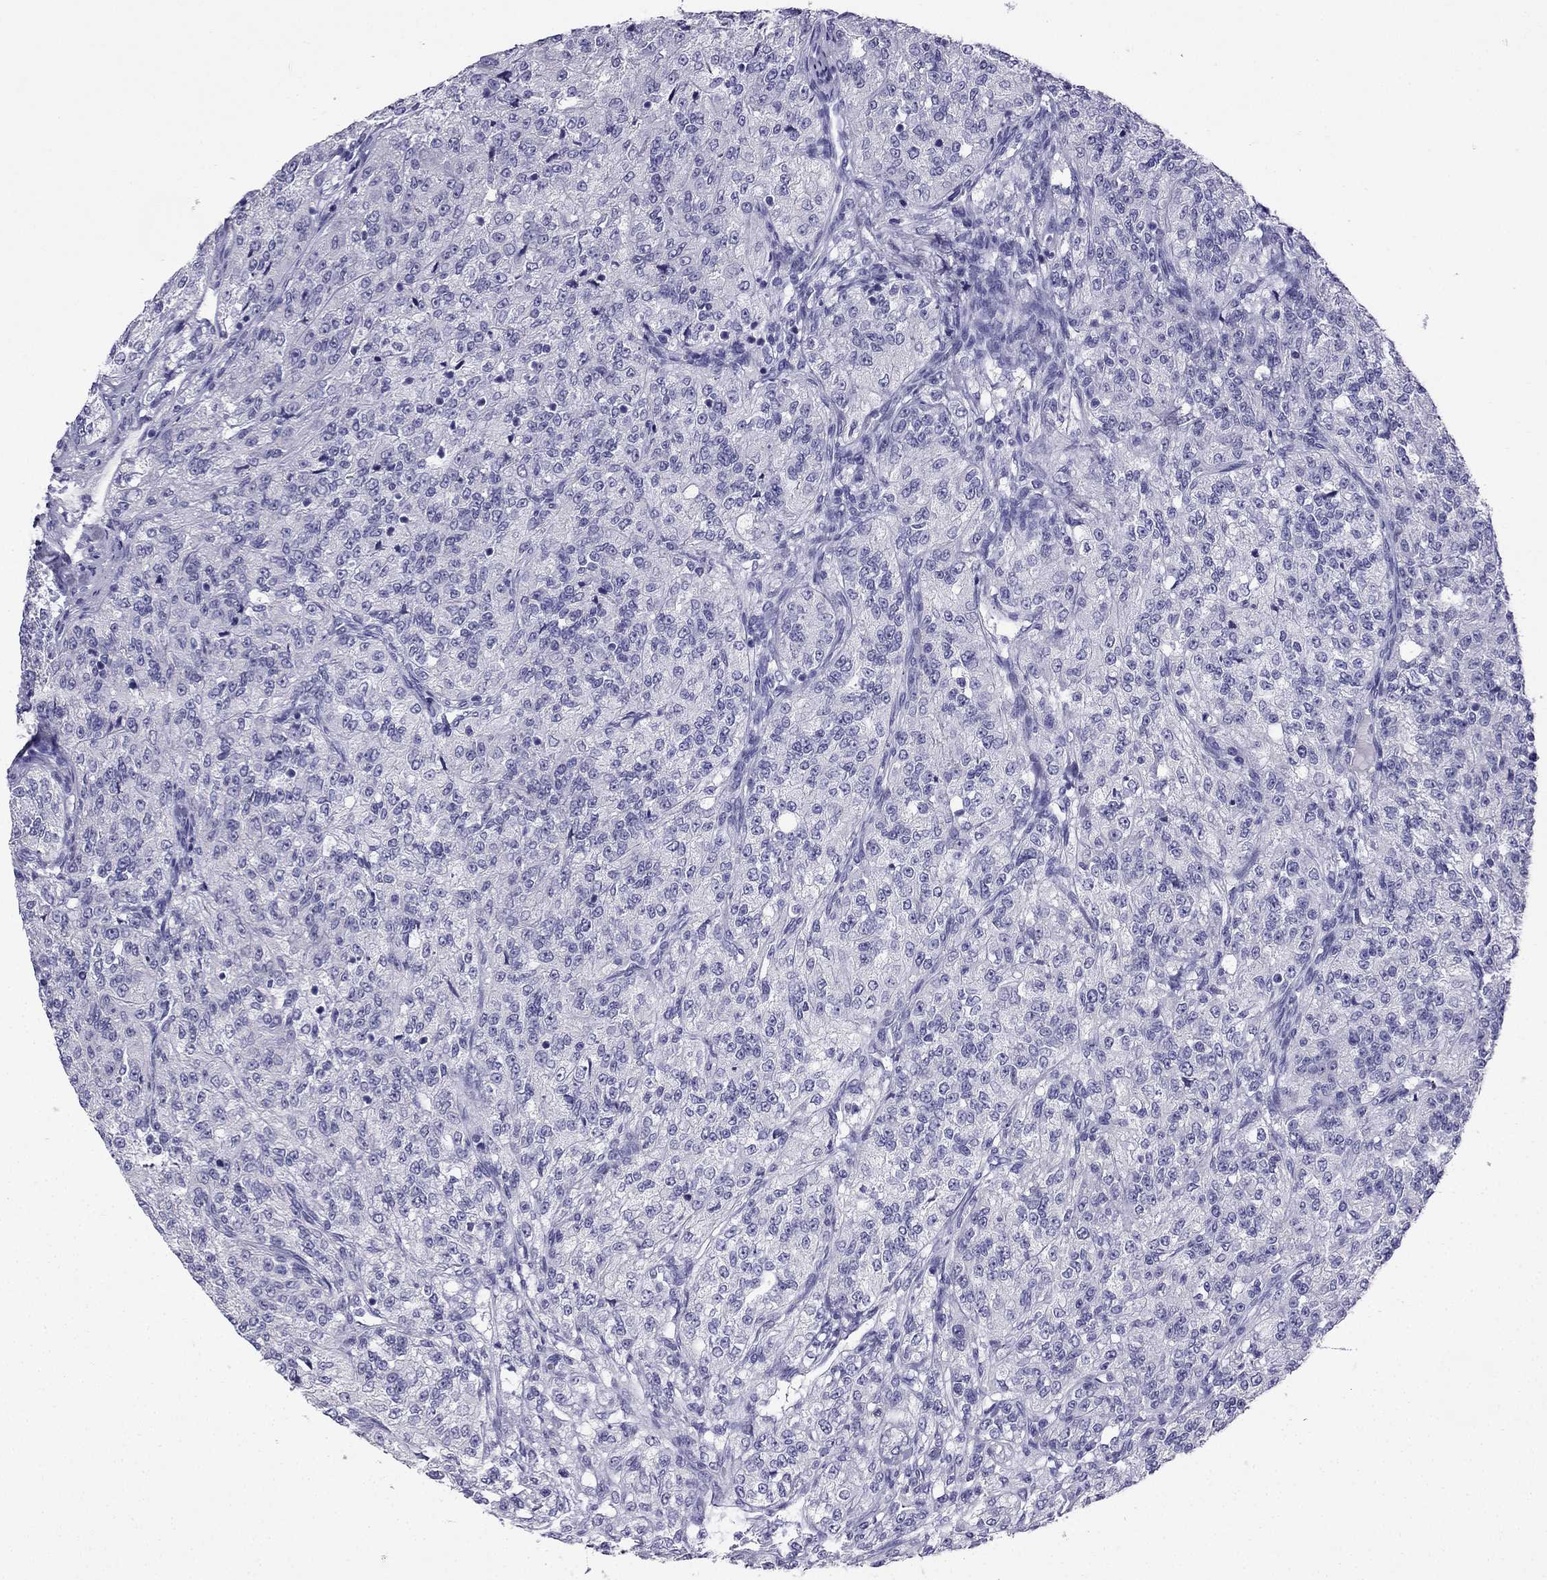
{"staining": {"intensity": "negative", "quantity": "none", "location": "none"}, "tissue": "renal cancer", "cell_type": "Tumor cells", "image_type": "cancer", "snomed": [{"axis": "morphology", "description": "Adenocarcinoma, NOS"}, {"axis": "topography", "description": "Kidney"}], "caption": "Immunohistochemistry (IHC) of human renal adenocarcinoma displays no expression in tumor cells. (Immunohistochemistry, brightfield microscopy, high magnification).", "gene": "NPTX1", "patient": {"sex": "female", "age": 63}}